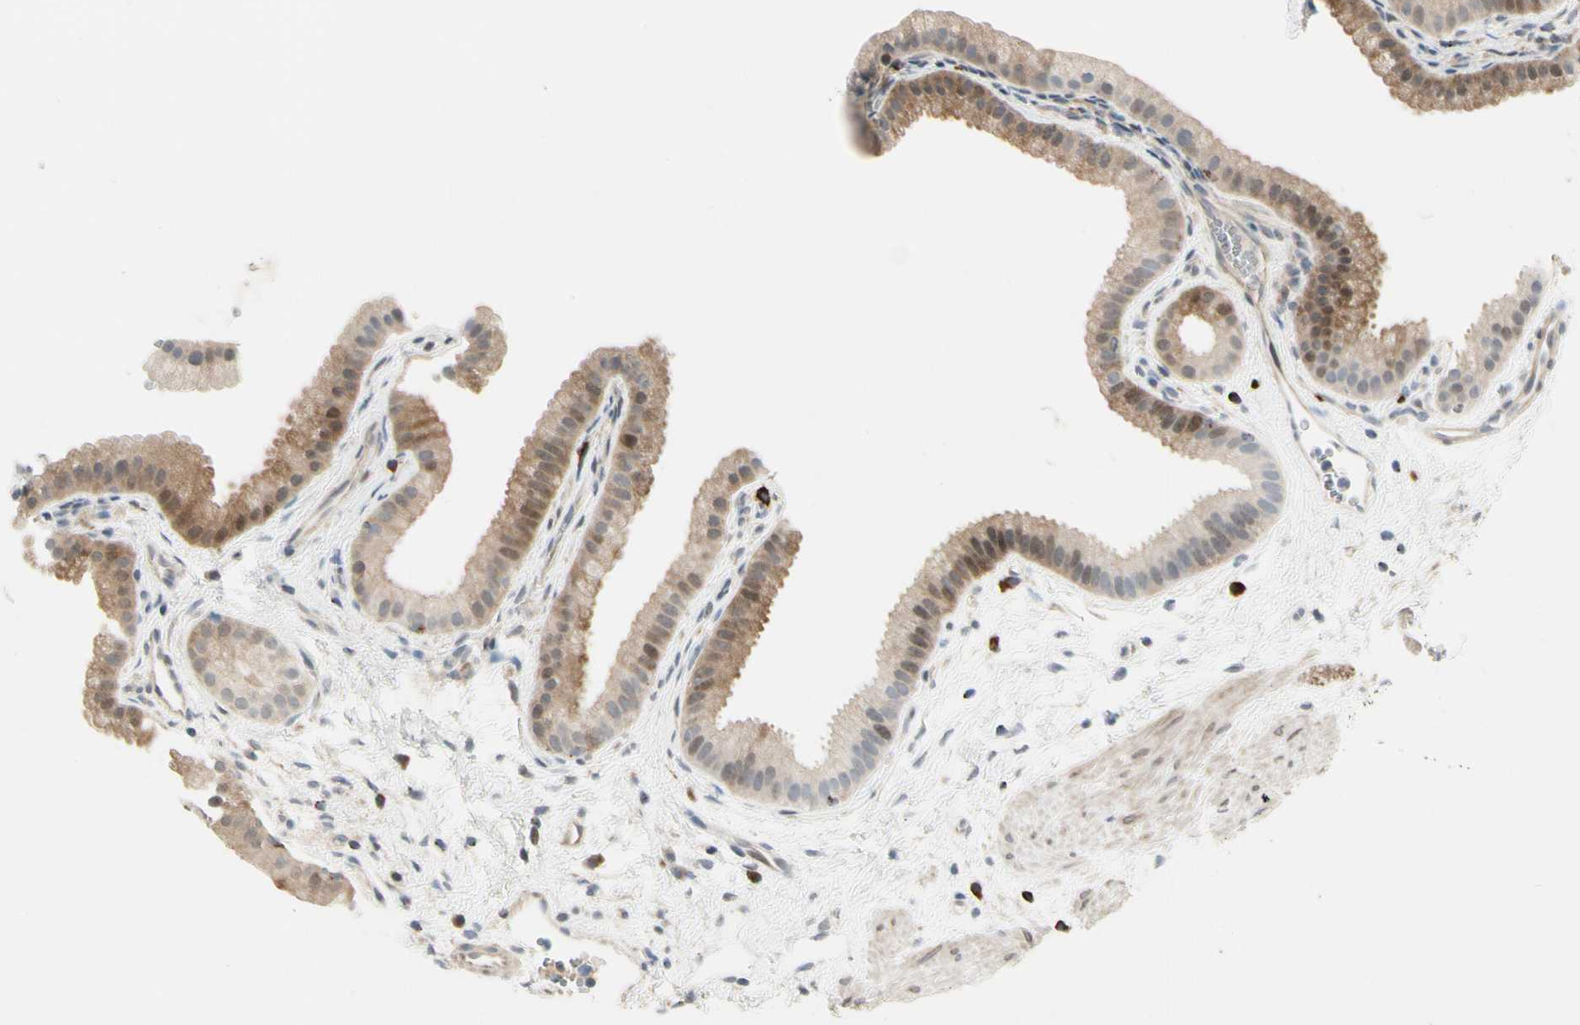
{"staining": {"intensity": "moderate", "quantity": "25%-75%", "location": "cytoplasmic/membranous,nuclear"}, "tissue": "gallbladder", "cell_type": "Glandular cells", "image_type": "normal", "snomed": [{"axis": "morphology", "description": "Normal tissue, NOS"}, {"axis": "topography", "description": "Gallbladder"}], "caption": "Glandular cells show medium levels of moderate cytoplasmic/membranous,nuclear staining in about 25%-75% of cells in normal gallbladder. (Brightfield microscopy of DAB IHC at high magnification).", "gene": "EVC", "patient": {"sex": "female", "age": 64}}